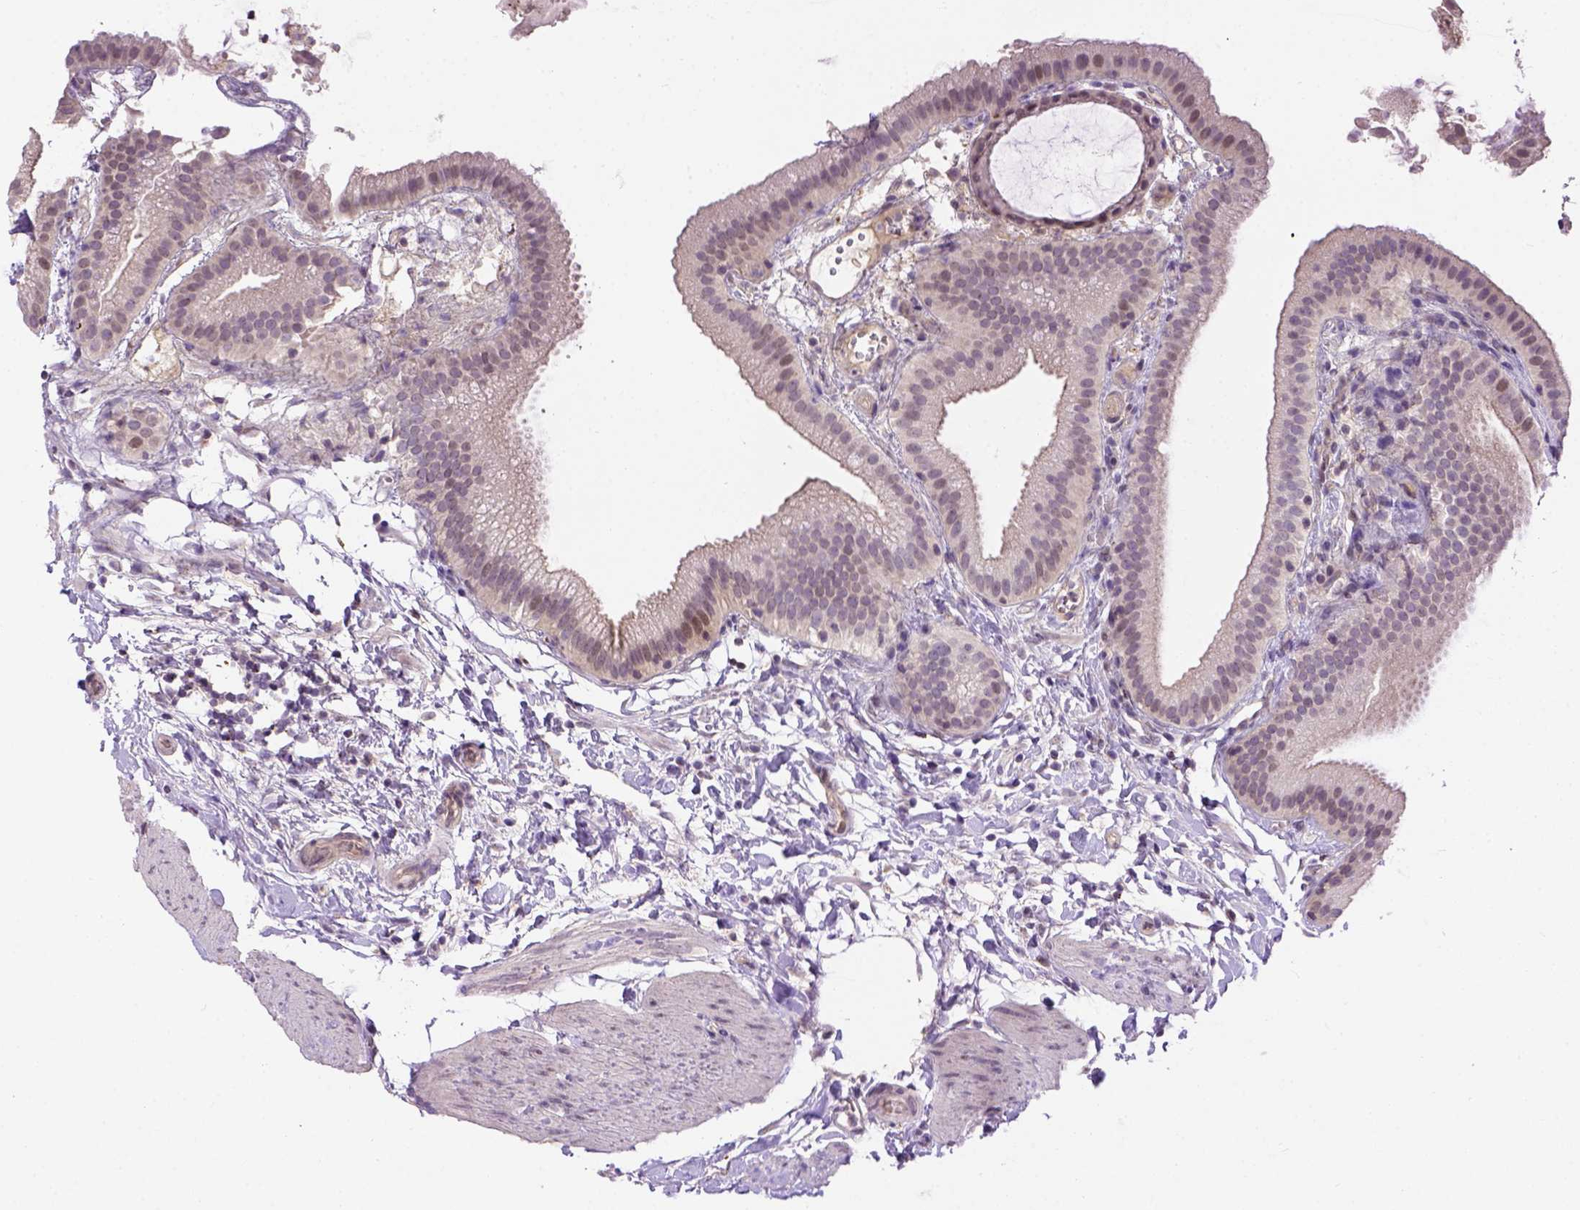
{"staining": {"intensity": "weak", "quantity": ">75%", "location": "cytoplasmic/membranous,nuclear"}, "tissue": "gallbladder", "cell_type": "Glandular cells", "image_type": "normal", "snomed": [{"axis": "morphology", "description": "Normal tissue, NOS"}, {"axis": "topography", "description": "Gallbladder"}], "caption": "Gallbladder stained with DAB IHC exhibits low levels of weak cytoplasmic/membranous,nuclear expression in about >75% of glandular cells. The protein of interest is stained brown, and the nuclei are stained in blue (DAB (3,3'-diaminobenzidine) IHC with brightfield microscopy, high magnification).", "gene": "KAZN", "patient": {"sex": "female", "age": 63}}